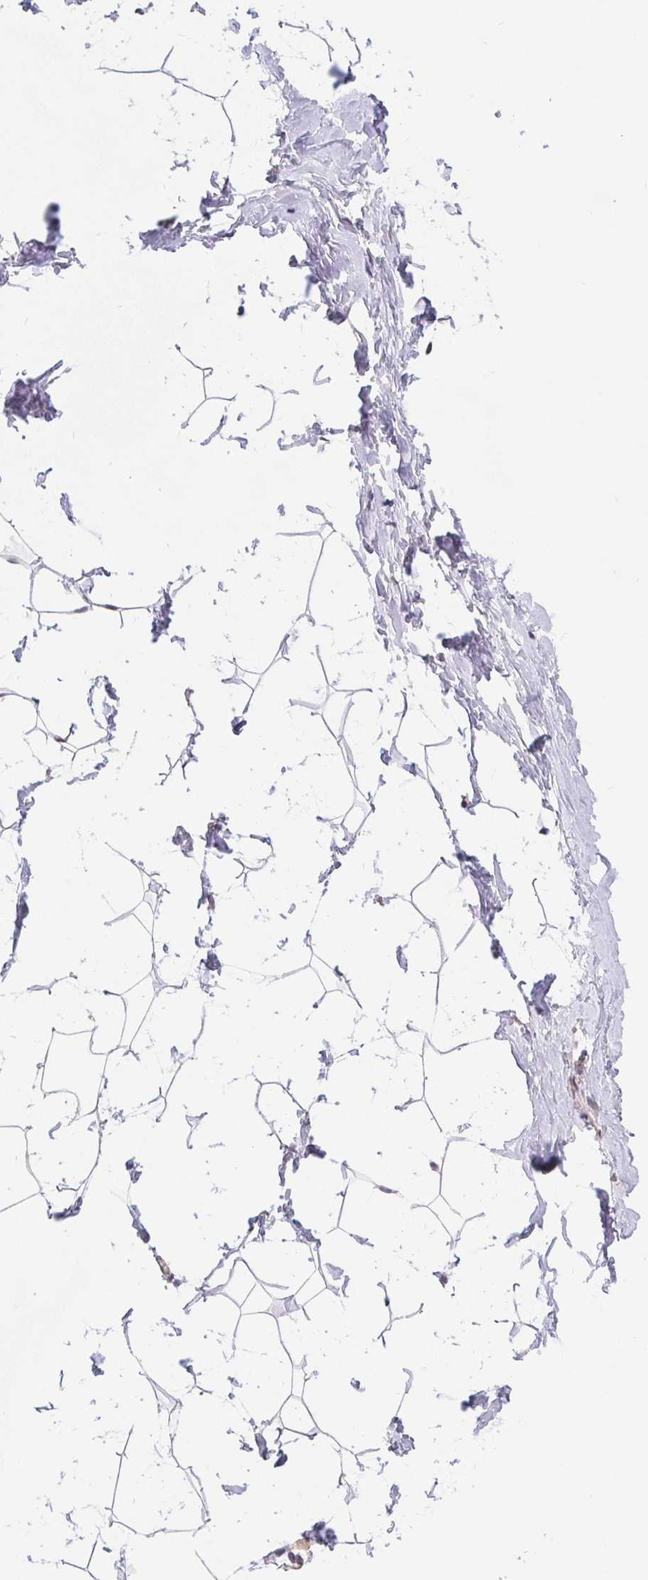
{"staining": {"intensity": "negative", "quantity": "none", "location": "none"}, "tissue": "breast", "cell_type": "Adipocytes", "image_type": "normal", "snomed": [{"axis": "morphology", "description": "Normal tissue, NOS"}, {"axis": "topography", "description": "Breast"}], "caption": "IHC of normal human breast displays no positivity in adipocytes. The staining was performed using DAB (3,3'-diaminobenzidine) to visualize the protein expression in brown, while the nuclei were stained in blue with hematoxylin (Magnification: 20x).", "gene": "POU2F1", "patient": {"sex": "female", "age": 32}}